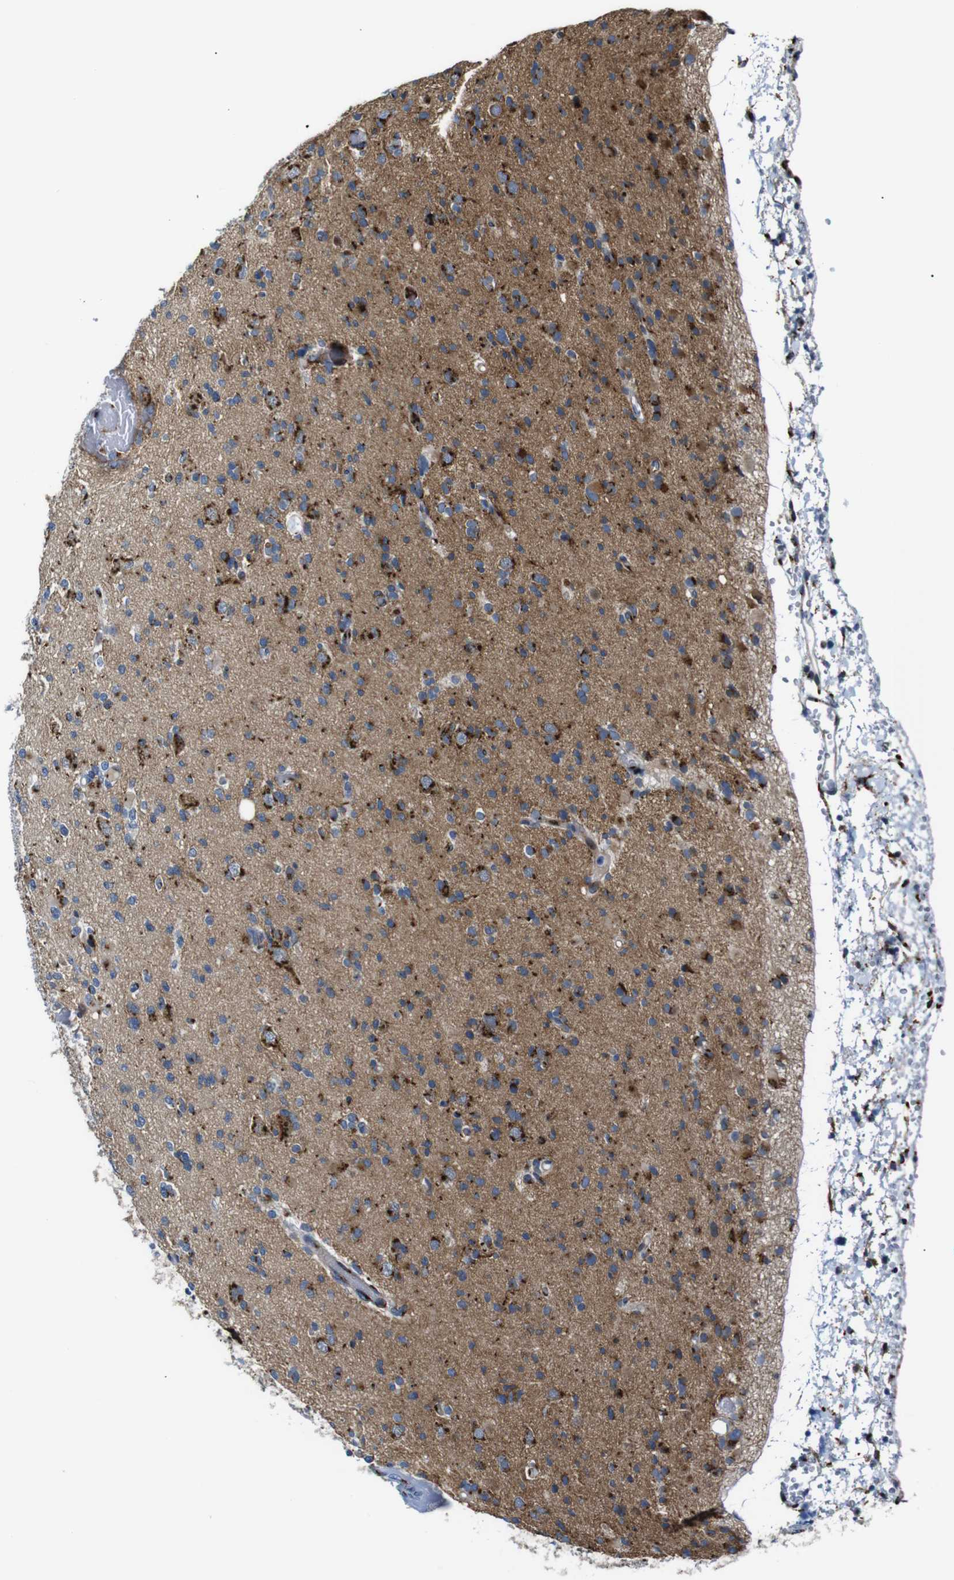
{"staining": {"intensity": "strong", "quantity": "25%-75%", "location": "cytoplasmic/membranous"}, "tissue": "glioma", "cell_type": "Tumor cells", "image_type": "cancer", "snomed": [{"axis": "morphology", "description": "Glioma, malignant, Low grade"}, {"axis": "topography", "description": "Brain"}], "caption": "About 25%-75% of tumor cells in human malignant low-grade glioma display strong cytoplasmic/membranous protein expression as visualized by brown immunohistochemical staining.", "gene": "TGOLN2", "patient": {"sex": "female", "age": 22}}